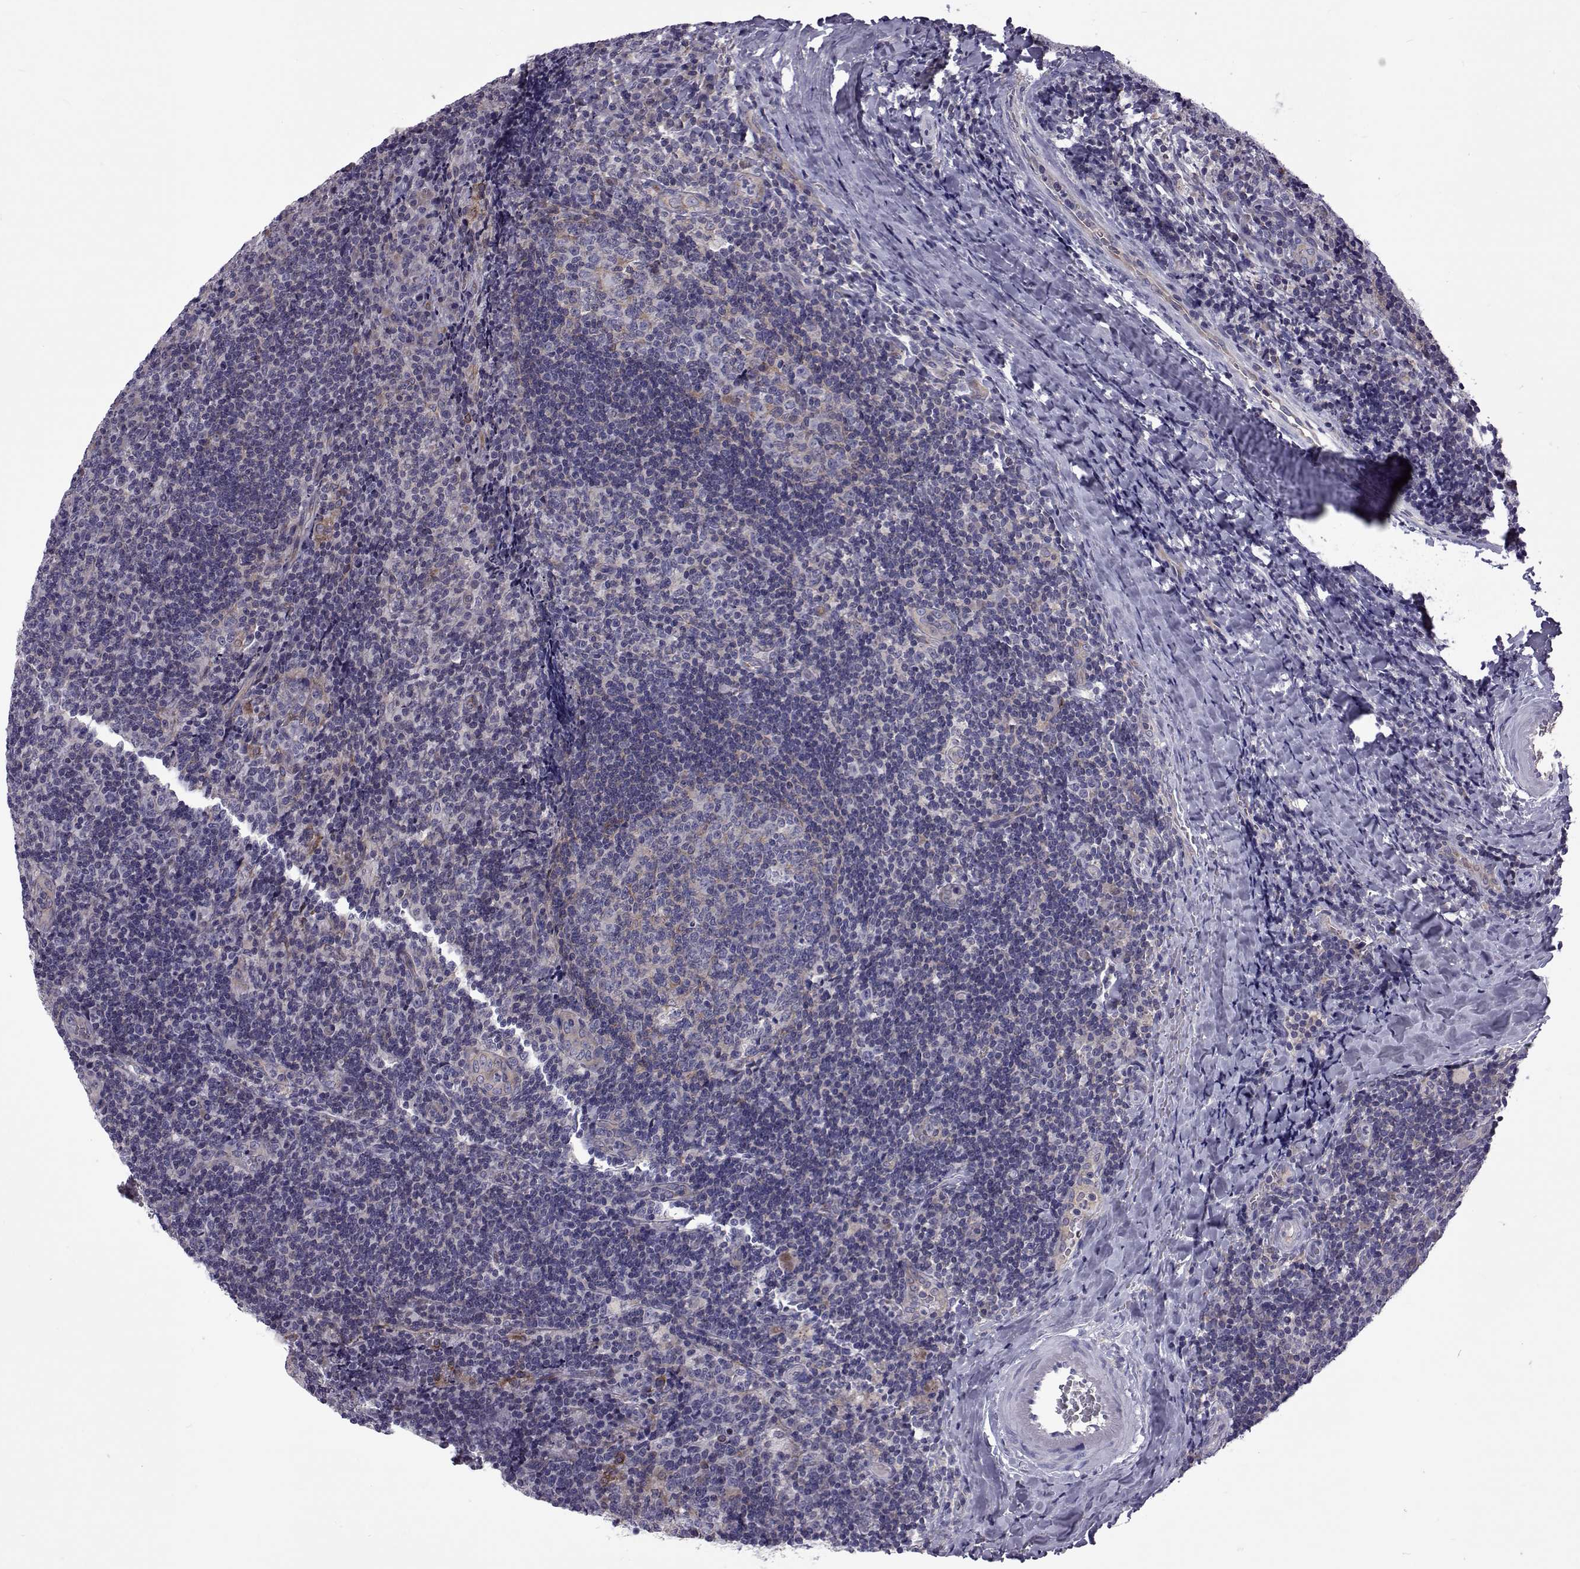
{"staining": {"intensity": "negative", "quantity": "none", "location": "none"}, "tissue": "tonsil", "cell_type": "Germinal center cells", "image_type": "normal", "snomed": [{"axis": "morphology", "description": "Normal tissue, NOS"}, {"axis": "topography", "description": "Tonsil"}], "caption": "Immunohistochemistry (IHC) of normal tonsil exhibits no expression in germinal center cells.", "gene": "TCF15", "patient": {"sex": "male", "age": 17}}